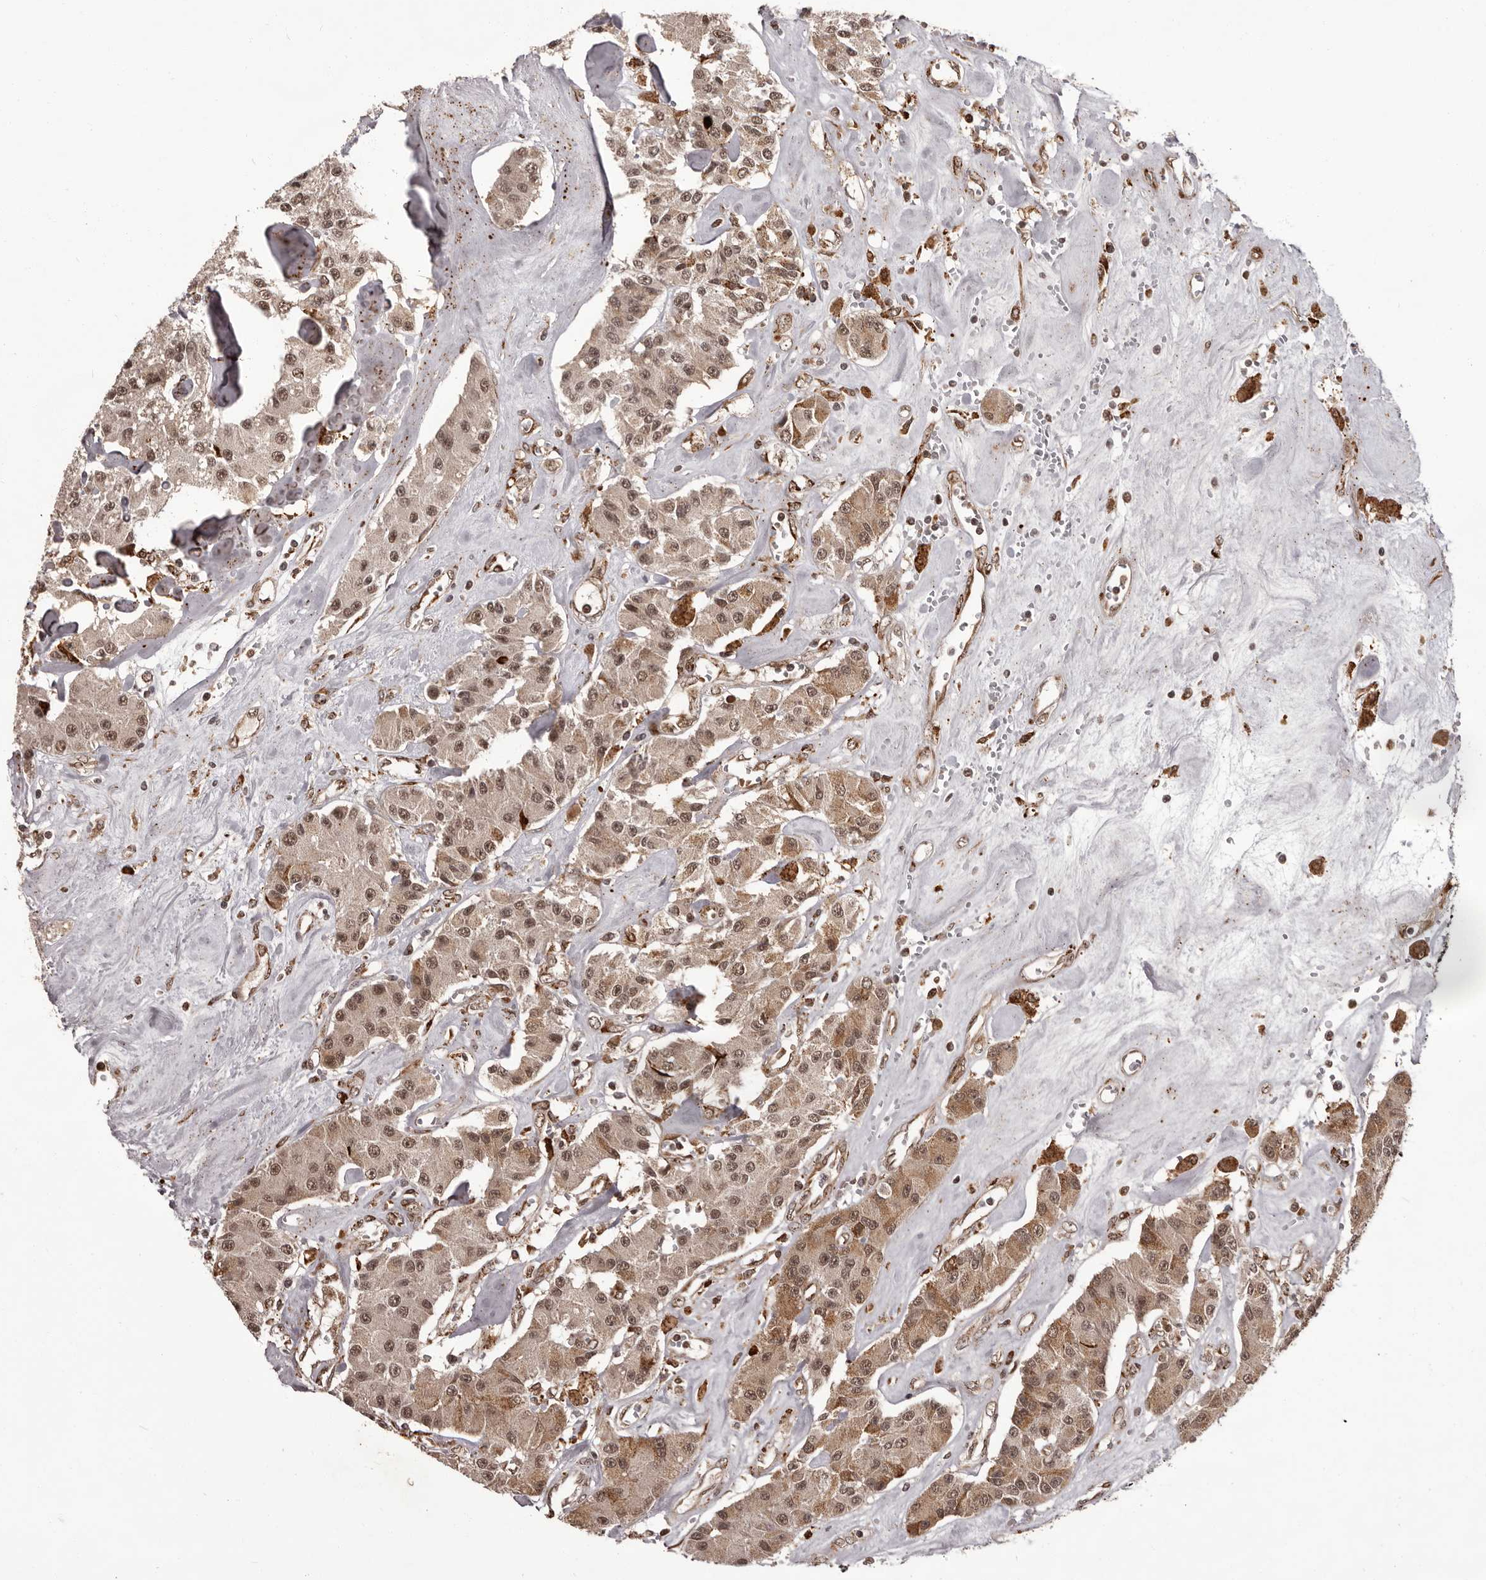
{"staining": {"intensity": "moderate", "quantity": ">75%", "location": "nuclear"}, "tissue": "carcinoid", "cell_type": "Tumor cells", "image_type": "cancer", "snomed": [{"axis": "morphology", "description": "Carcinoid, malignant, NOS"}, {"axis": "topography", "description": "Pancreas"}], "caption": "A micrograph of human malignant carcinoid stained for a protein demonstrates moderate nuclear brown staining in tumor cells. Immunohistochemistry stains the protein of interest in brown and the nuclei are stained blue.", "gene": "IL32", "patient": {"sex": "male", "age": 41}}